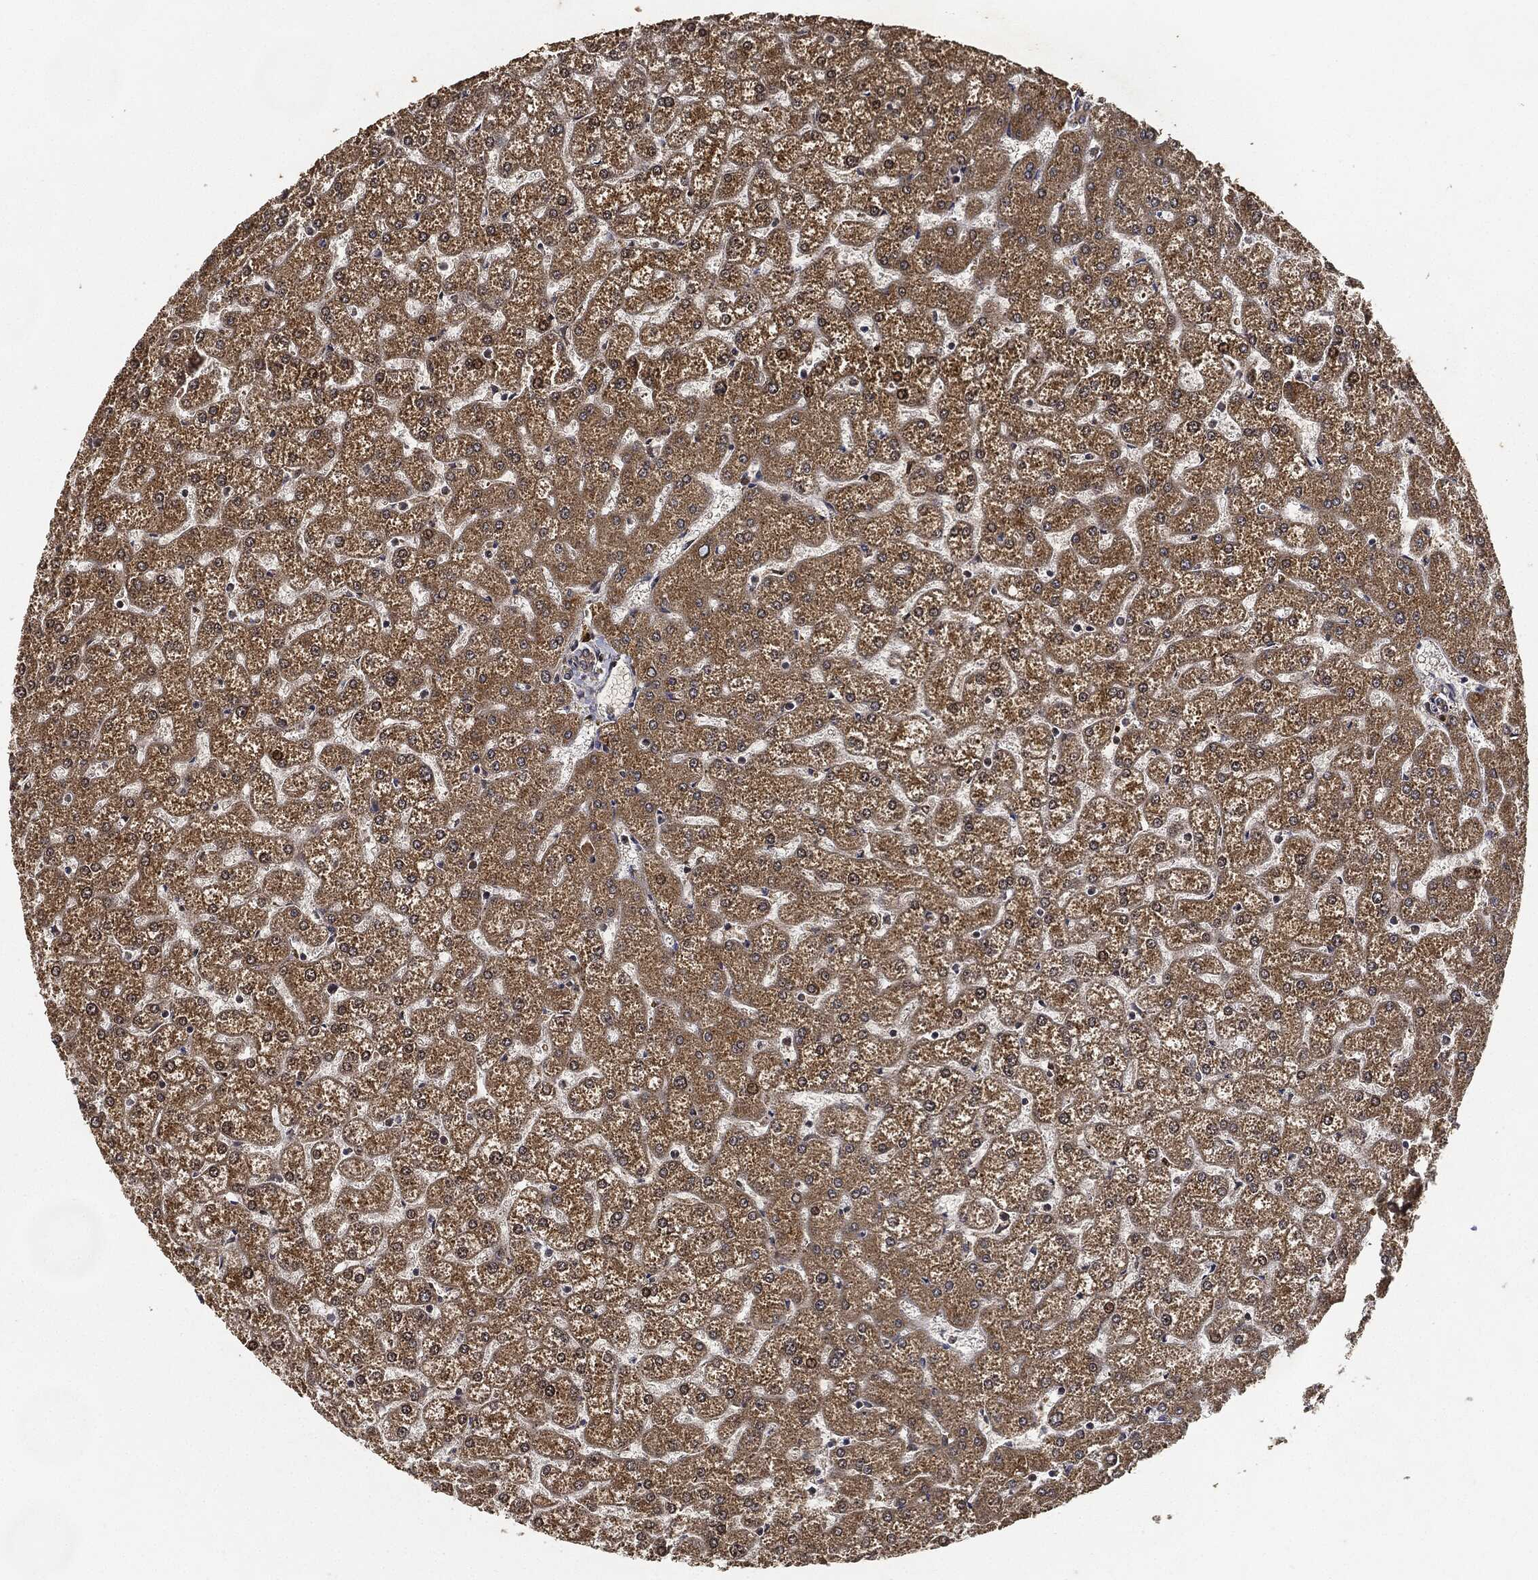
{"staining": {"intensity": "negative", "quantity": "none", "location": "none"}, "tissue": "liver", "cell_type": "Cholangiocytes", "image_type": "normal", "snomed": [{"axis": "morphology", "description": "Normal tissue, NOS"}, {"axis": "topography", "description": "Liver"}], "caption": "Cholangiocytes are negative for protein expression in normal human liver. (Stains: DAB (3,3'-diaminobenzidine) IHC with hematoxylin counter stain, Microscopy: brightfield microscopy at high magnification).", "gene": "MLST8", "patient": {"sex": "female", "age": 32}}